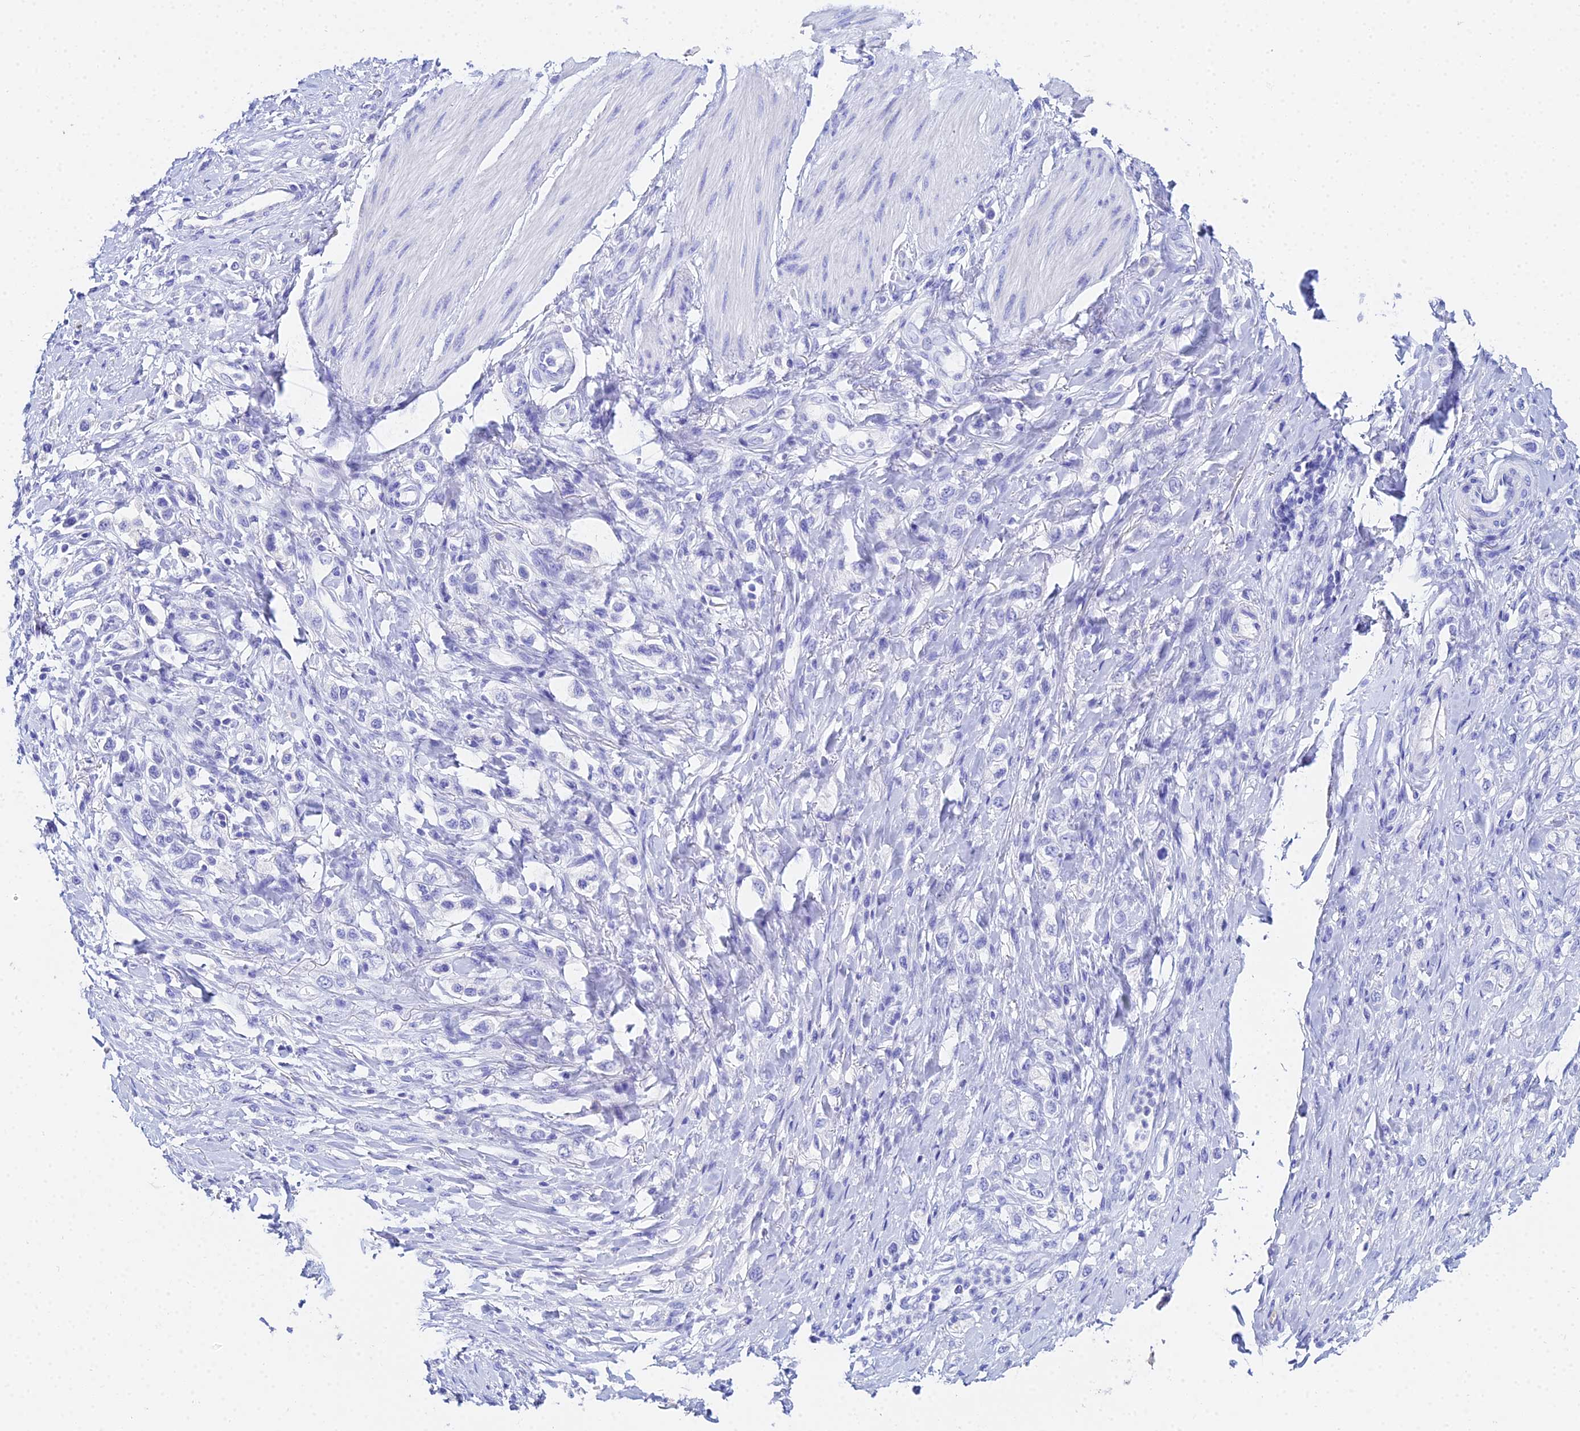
{"staining": {"intensity": "negative", "quantity": "none", "location": "none"}, "tissue": "stomach cancer", "cell_type": "Tumor cells", "image_type": "cancer", "snomed": [{"axis": "morphology", "description": "Adenocarcinoma, NOS"}, {"axis": "topography", "description": "Stomach"}], "caption": "Immunohistochemical staining of adenocarcinoma (stomach) shows no significant expression in tumor cells.", "gene": "CELA3A", "patient": {"sex": "female", "age": 65}}